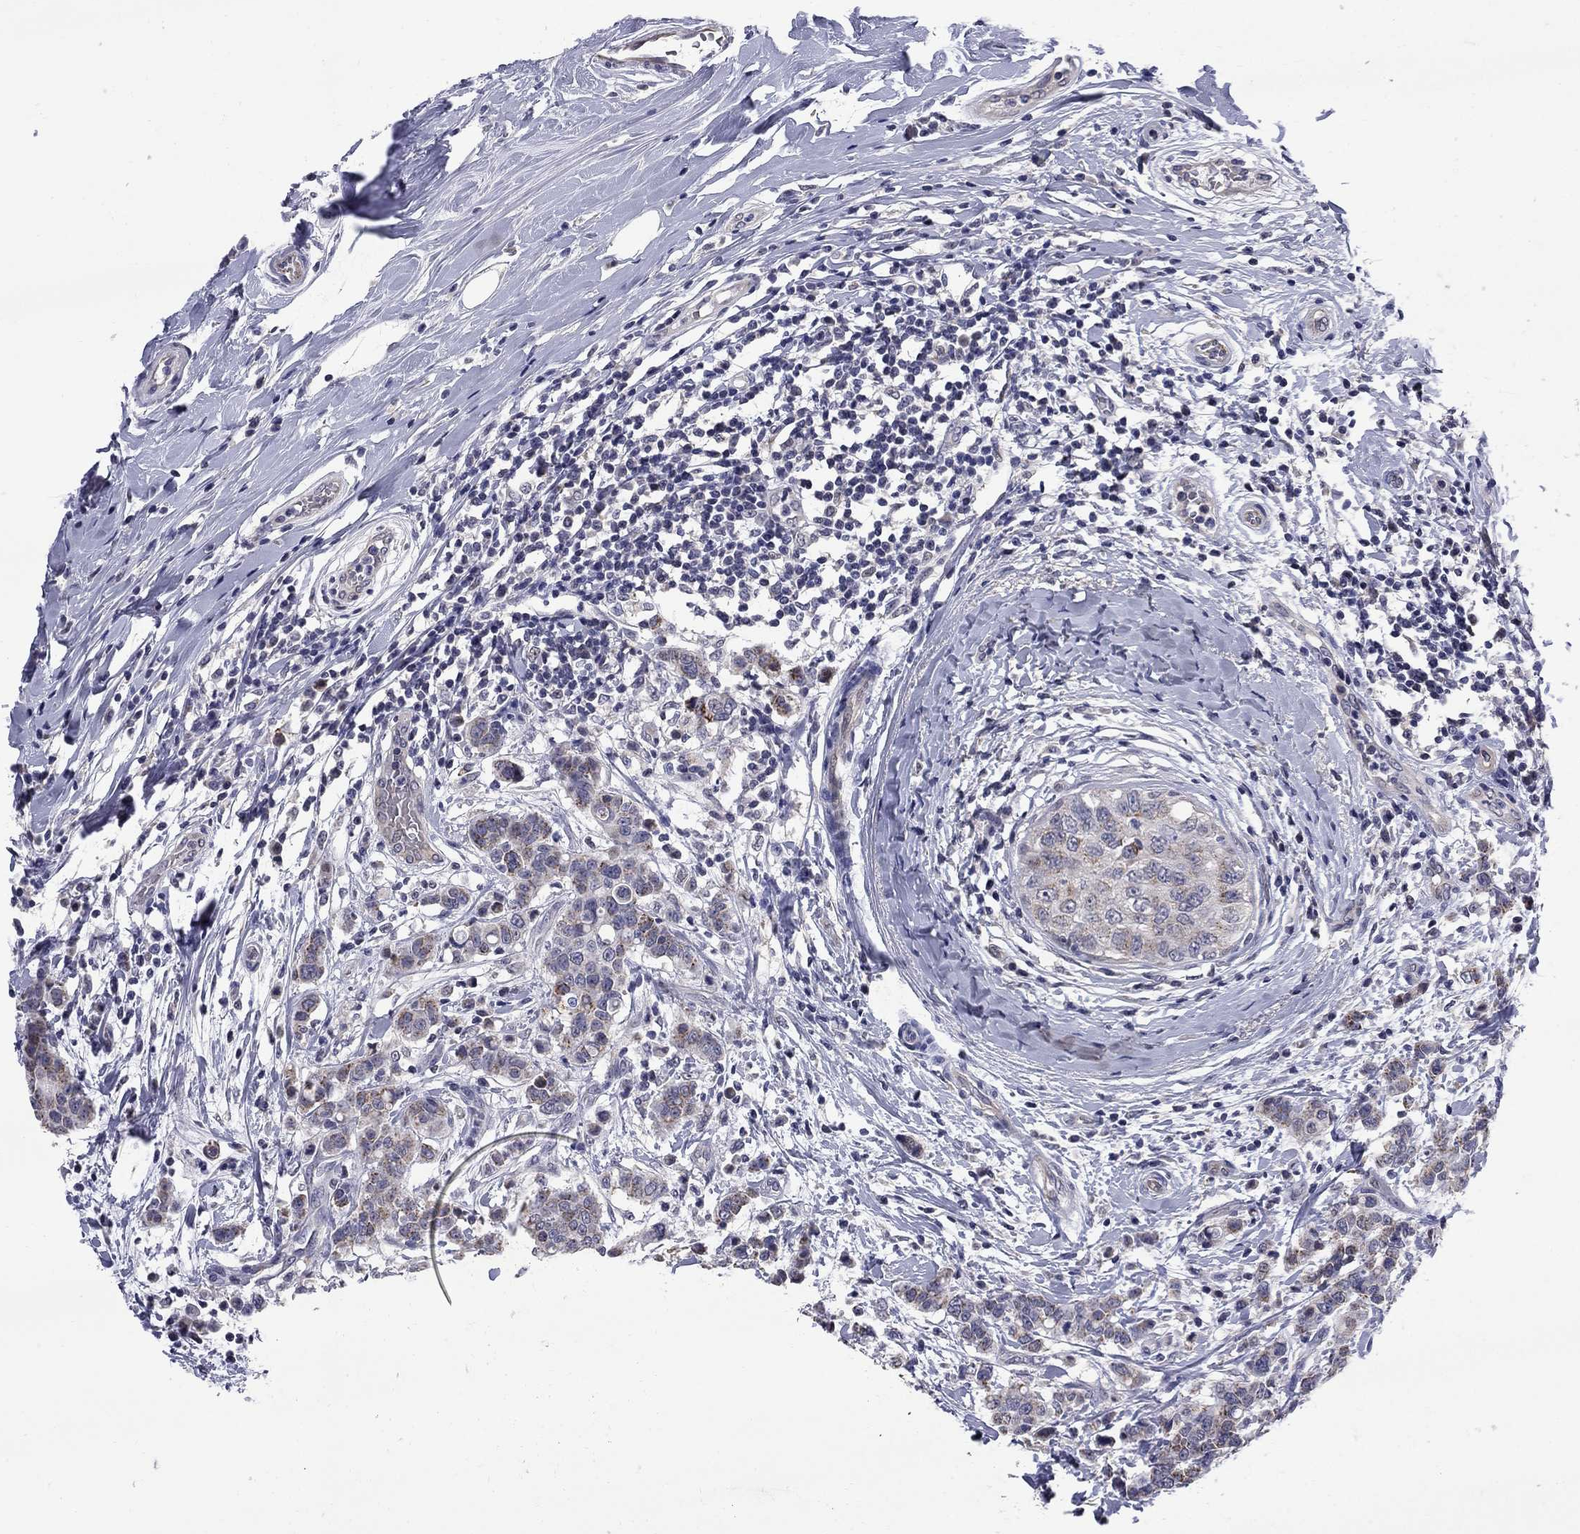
{"staining": {"intensity": "moderate", "quantity": "25%-75%", "location": "cytoplasmic/membranous"}, "tissue": "breast cancer", "cell_type": "Tumor cells", "image_type": "cancer", "snomed": [{"axis": "morphology", "description": "Duct carcinoma"}, {"axis": "topography", "description": "Breast"}], "caption": "Human breast infiltrating ductal carcinoma stained for a protein (brown) shows moderate cytoplasmic/membranous positive positivity in about 25%-75% of tumor cells.", "gene": "HTR4", "patient": {"sex": "female", "age": 27}}